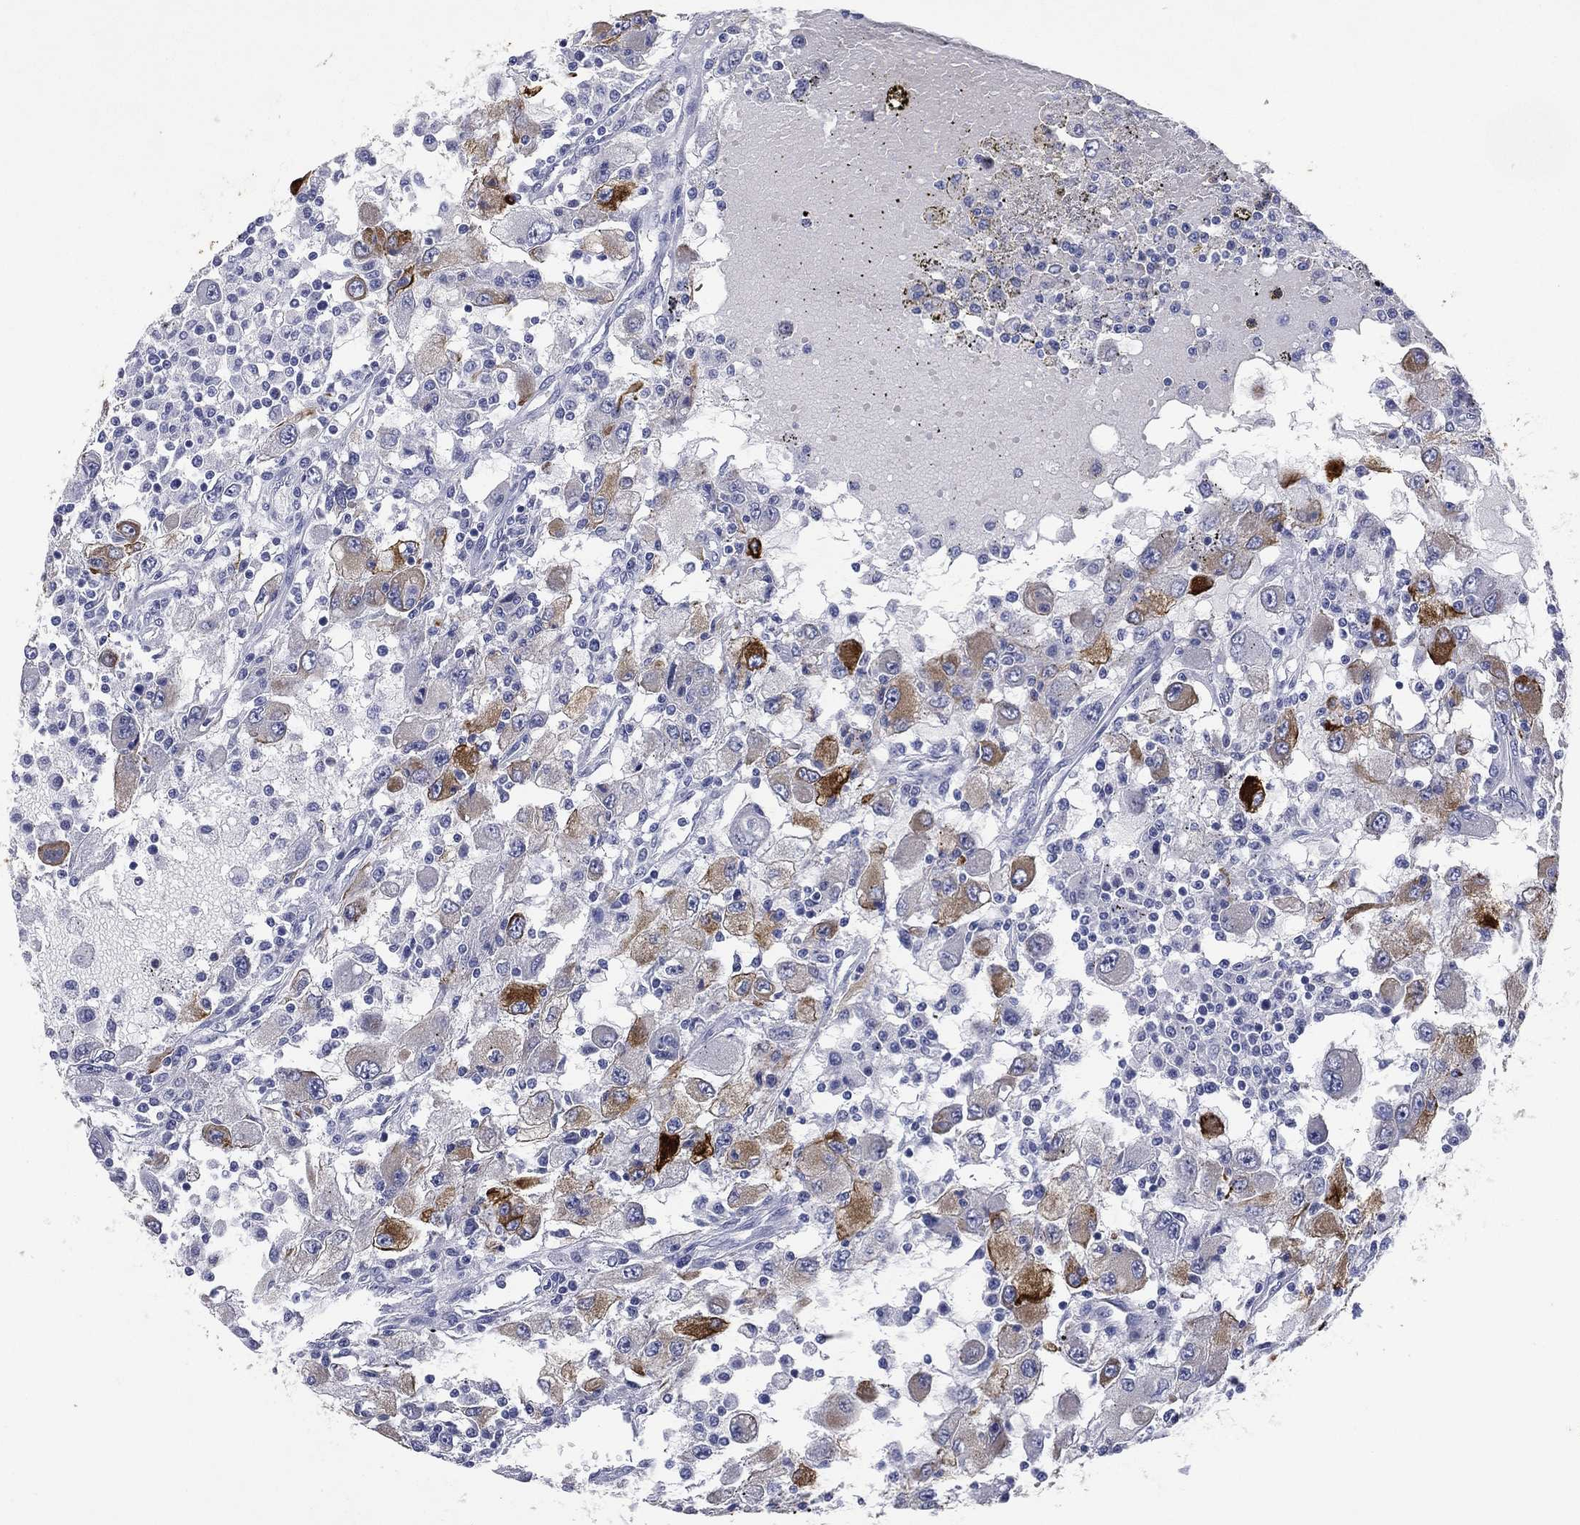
{"staining": {"intensity": "strong", "quantity": "<25%", "location": "cytoplasmic/membranous"}, "tissue": "renal cancer", "cell_type": "Tumor cells", "image_type": "cancer", "snomed": [{"axis": "morphology", "description": "Adenocarcinoma, NOS"}, {"axis": "topography", "description": "Kidney"}], "caption": "This photomicrograph shows renal cancer stained with IHC to label a protein in brown. The cytoplasmic/membranous of tumor cells show strong positivity for the protein. Nuclei are counter-stained blue.", "gene": "KRT7", "patient": {"sex": "female", "age": 67}}